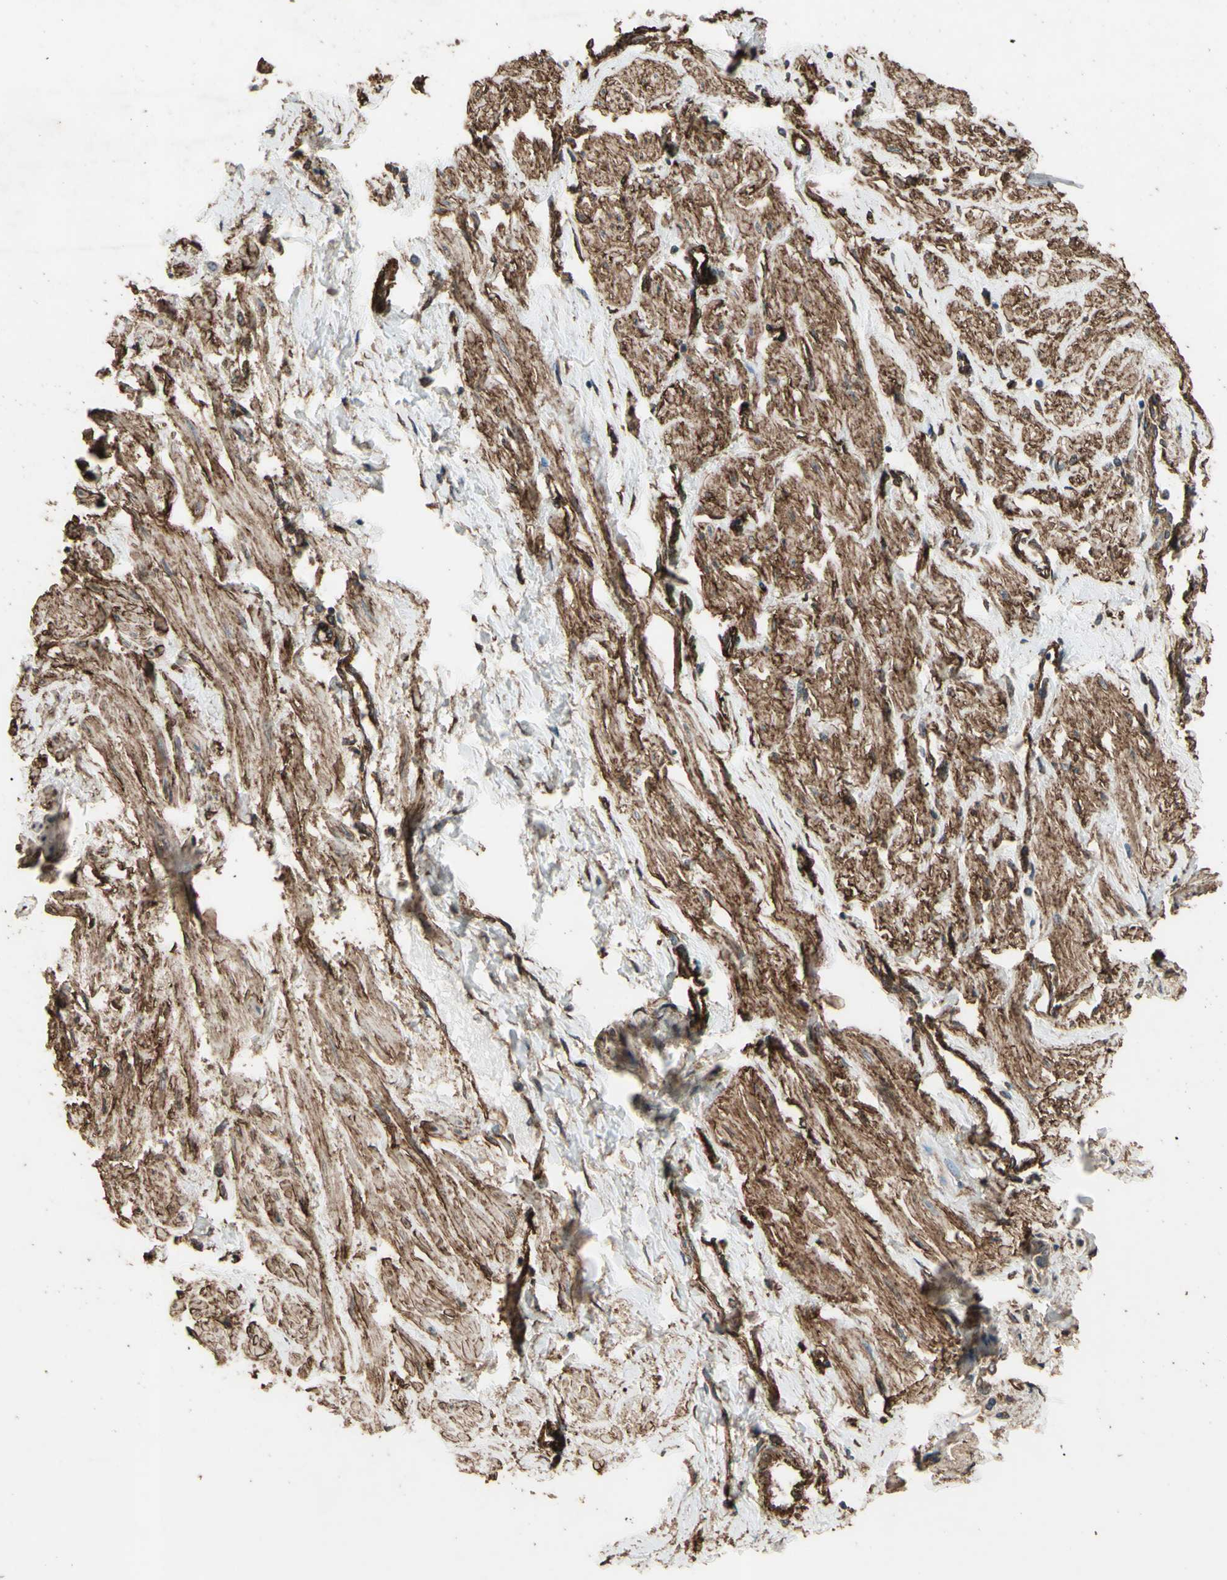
{"staining": {"intensity": "moderate", "quantity": ">75%", "location": "cytoplasmic/membranous"}, "tissue": "smooth muscle", "cell_type": "Smooth muscle cells", "image_type": "normal", "snomed": [{"axis": "morphology", "description": "Normal tissue, NOS"}, {"axis": "topography", "description": "Smooth muscle"}, {"axis": "topography", "description": "Uterus"}], "caption": "IHC of benign smooth muscle displays medium levels of moderate cytoplasmic/membranous expression in approximately >75% of smooth muscle cells.", "gene": "TSPO", "patient": {"sex": "female", "age": 39}}